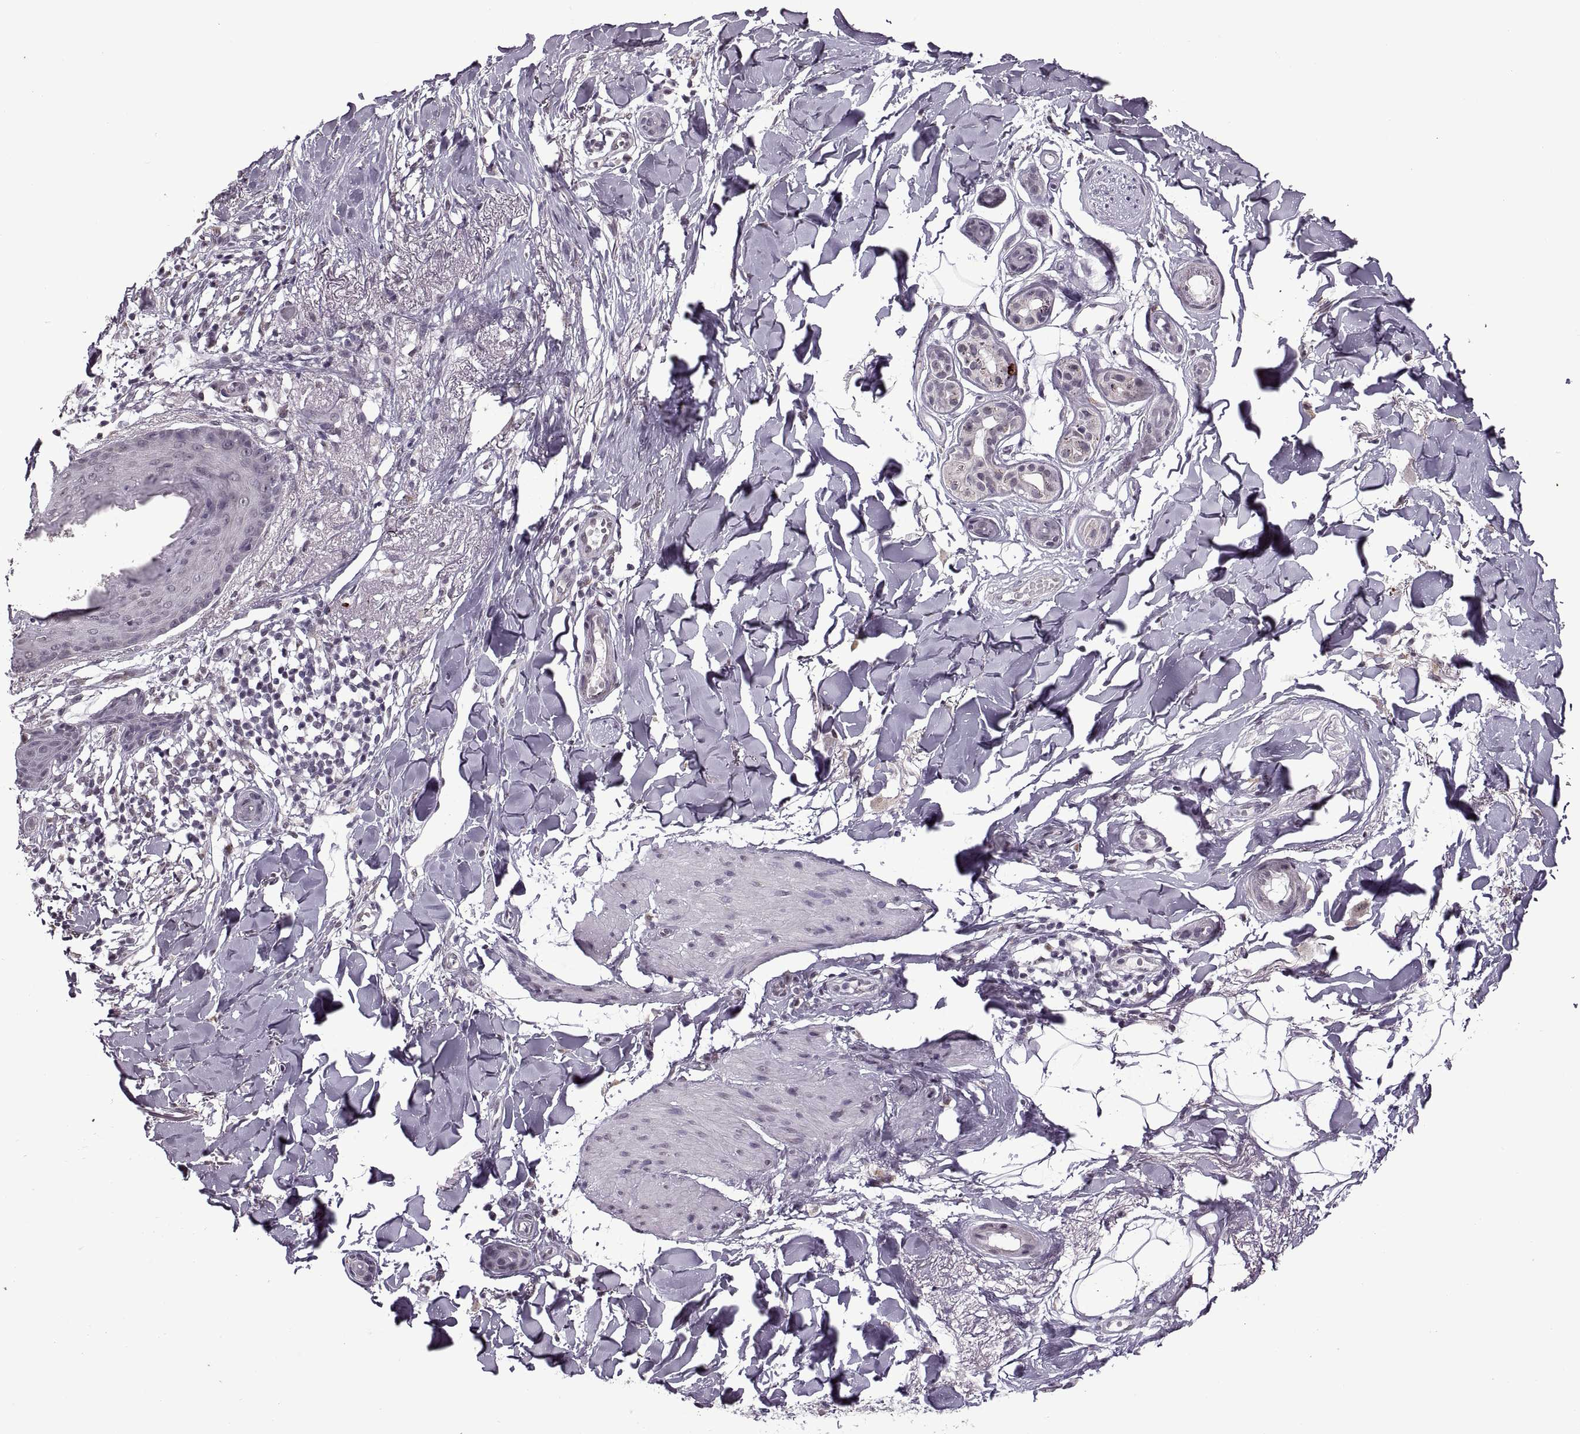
{"staining": {"intensity": "negative", "quantity": "none", "location": "none"}, "tissue": "skin cancer", "cell_type": "Tumor cells", "image_type": "cancer", "snomed": [{"axis": "morphology", "description": "Normal tissue, NOS"}, {"axis": "morphology", "description": "Basal cell carcinoma"}, {"axis": "topography", "description": "Skin"}], "caption": "Micrograph shows no significant protein staining in tumor cells of skin cancer.", "gene": "PRSS37", "patient": {"sex": "male", "age": 84}}